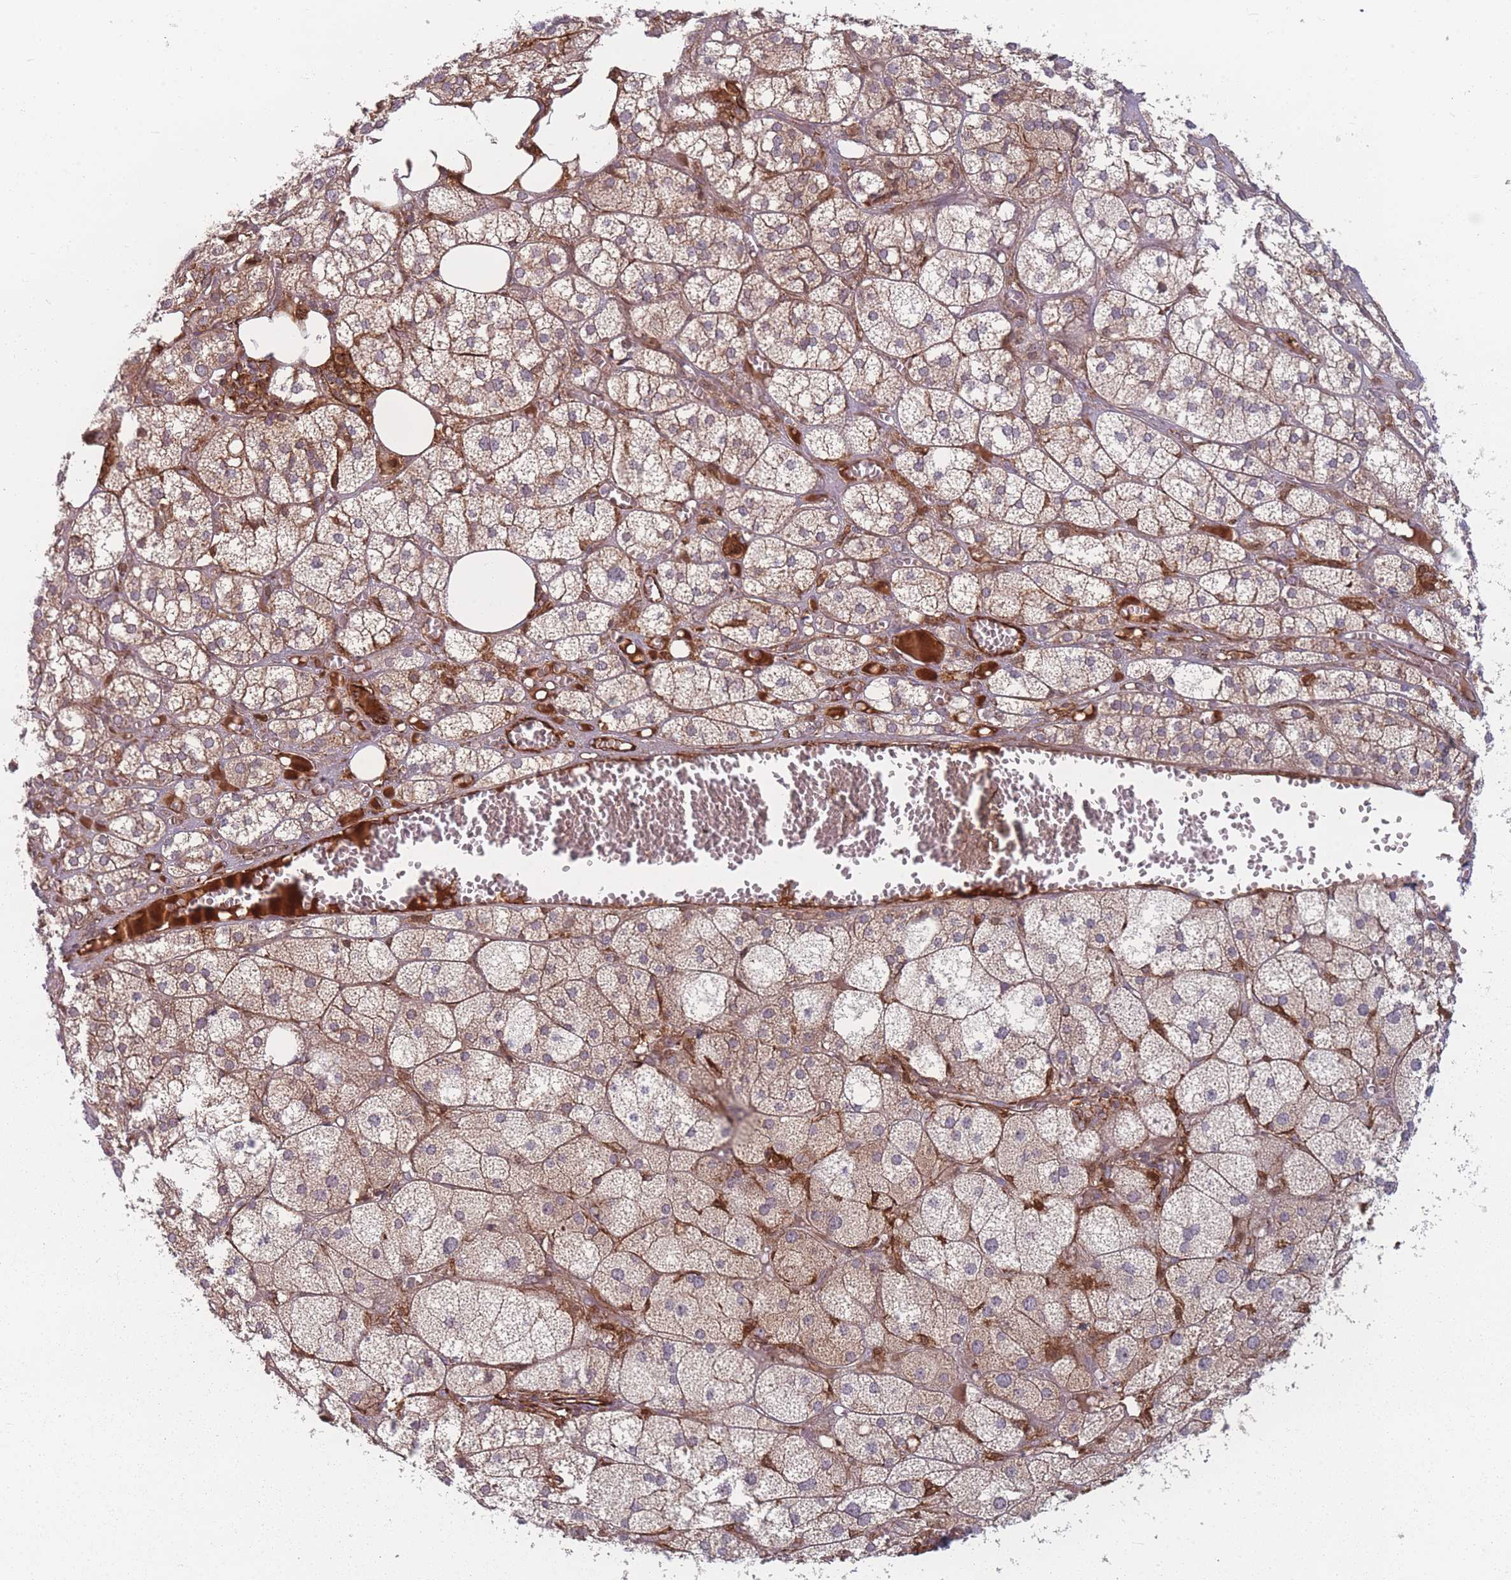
{"staining": {"intensity": "weak", "quantity": ">75%", "location": "cytoplasmic/membranous"}, "tissue": "adrenal gland", "cell_type": "Glandular cells", "image_type": "normal", "snomed": [{"axis": "morphology", "description": "Normal tissue, NOS"}, {"axis": "topography", "description": "Adrenal gland"}], "caption": "A high-resolution micrograph shows immunohistochemistry (IHC) staining of unremarkable adrenal gland, which displays weak cytoplasmic/membranous positivity in approximately >75% of glandular cells. The protein of interest is stained brown, and the nuclei are stained in blue (DAB (3,3'-diaminobenzidine) IHC with brightfield microscopy, high magnification).", "gene": "EEF1AKMT2", "patient": {"sex": "female", "age": 61}}